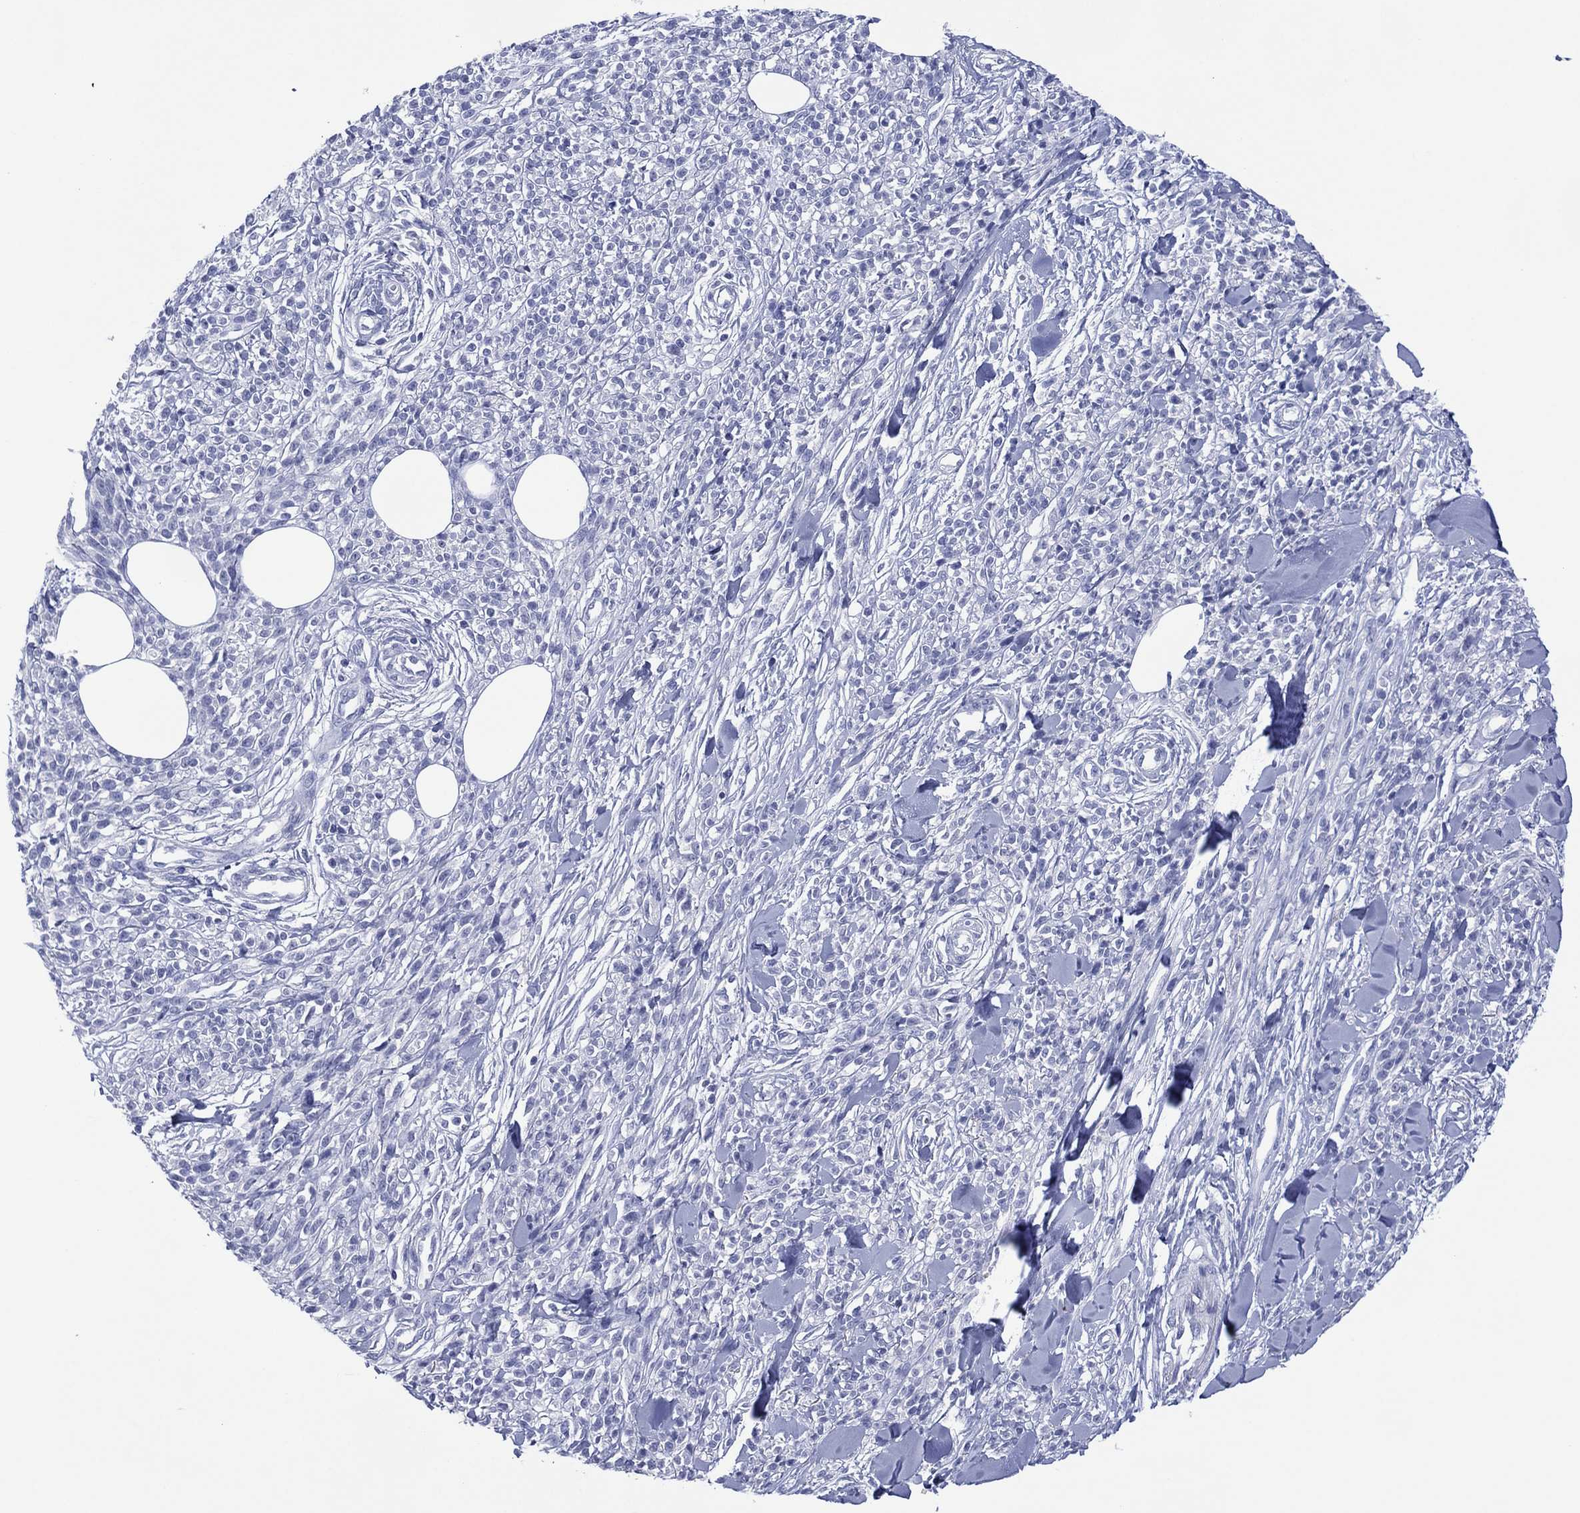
{"staining": {"intensity": "negative", "quantity": "none", "location": "none"}, "tissue": "melanoma", "cell_type": "Tumor cells", "image_type": "cancer", "snomed": [{"axis": "morphology", "description": "Malignant melanoma, NOS"}, {"axis": "topography", "description": "Skin"}, {"axis": "topography", "description": "Skin of trunk"}], "caption": "DAB (3,3'-diaminobenzidine) immunohistochemical staining of melanoma demonstrates no significant positivity in tumor cells.", "gene": "DSG1", "patient": {"sex": "male", "age": 74}}